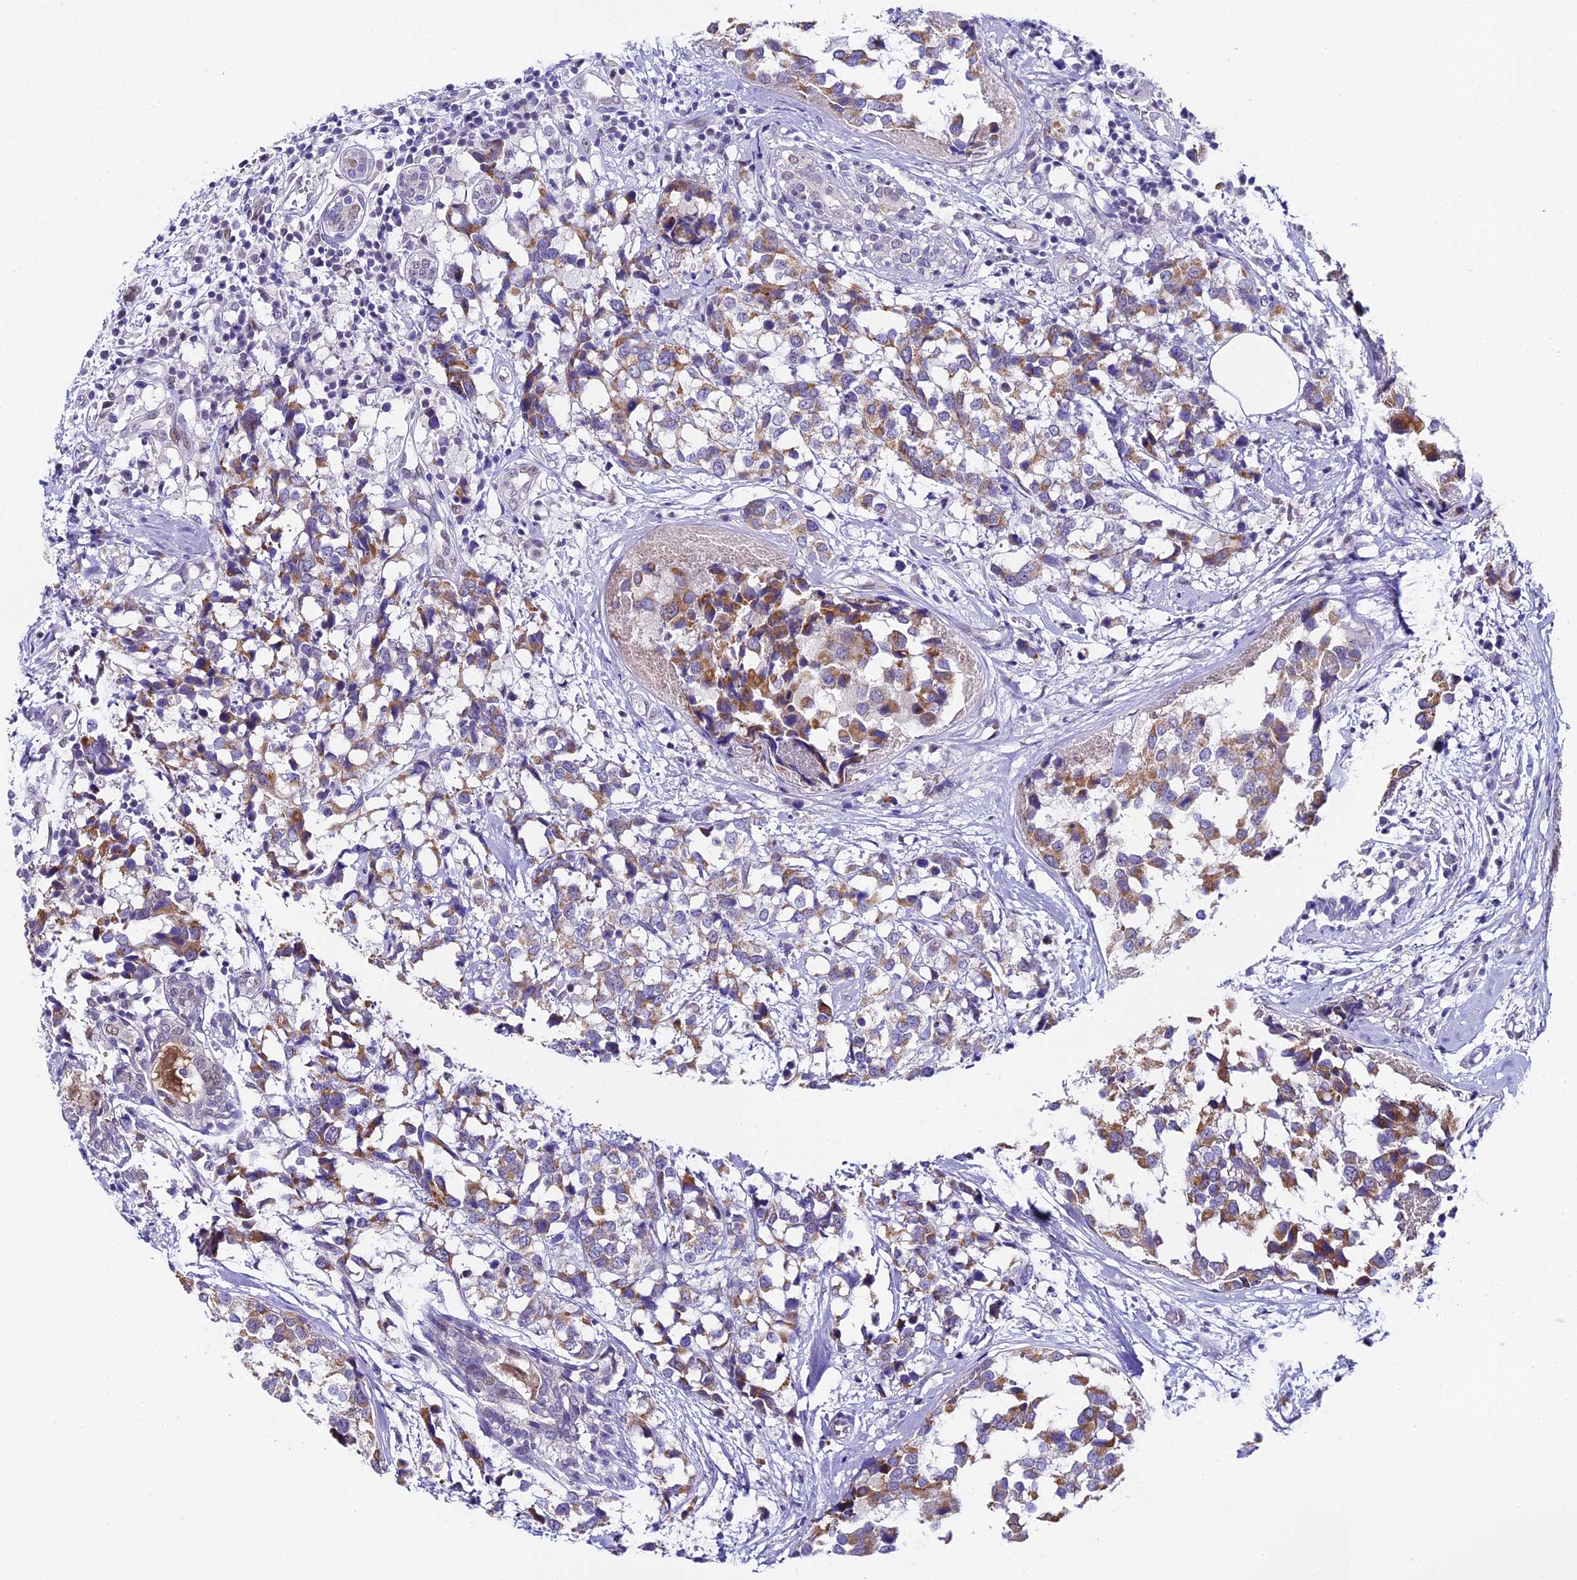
{"staining": {"intensity": "moderate", "quantity": ">75%", "location": "cytoplasmic/membranous"}, "tissue": "breast cancer", "cell_type": "Tumor cells", "image_type": "cancer", "snomed": [{"axis": "morphology", "description": "Lobular carcinoma"}, {"axis": "topography", "description": "Breast"}], "caption": "Lobular carcinoma (breast) stained with a protein marker displays moderate staining in tumor cells.", "gene": "OSGEP", "patient": {"sex": "female", "age": 59}}